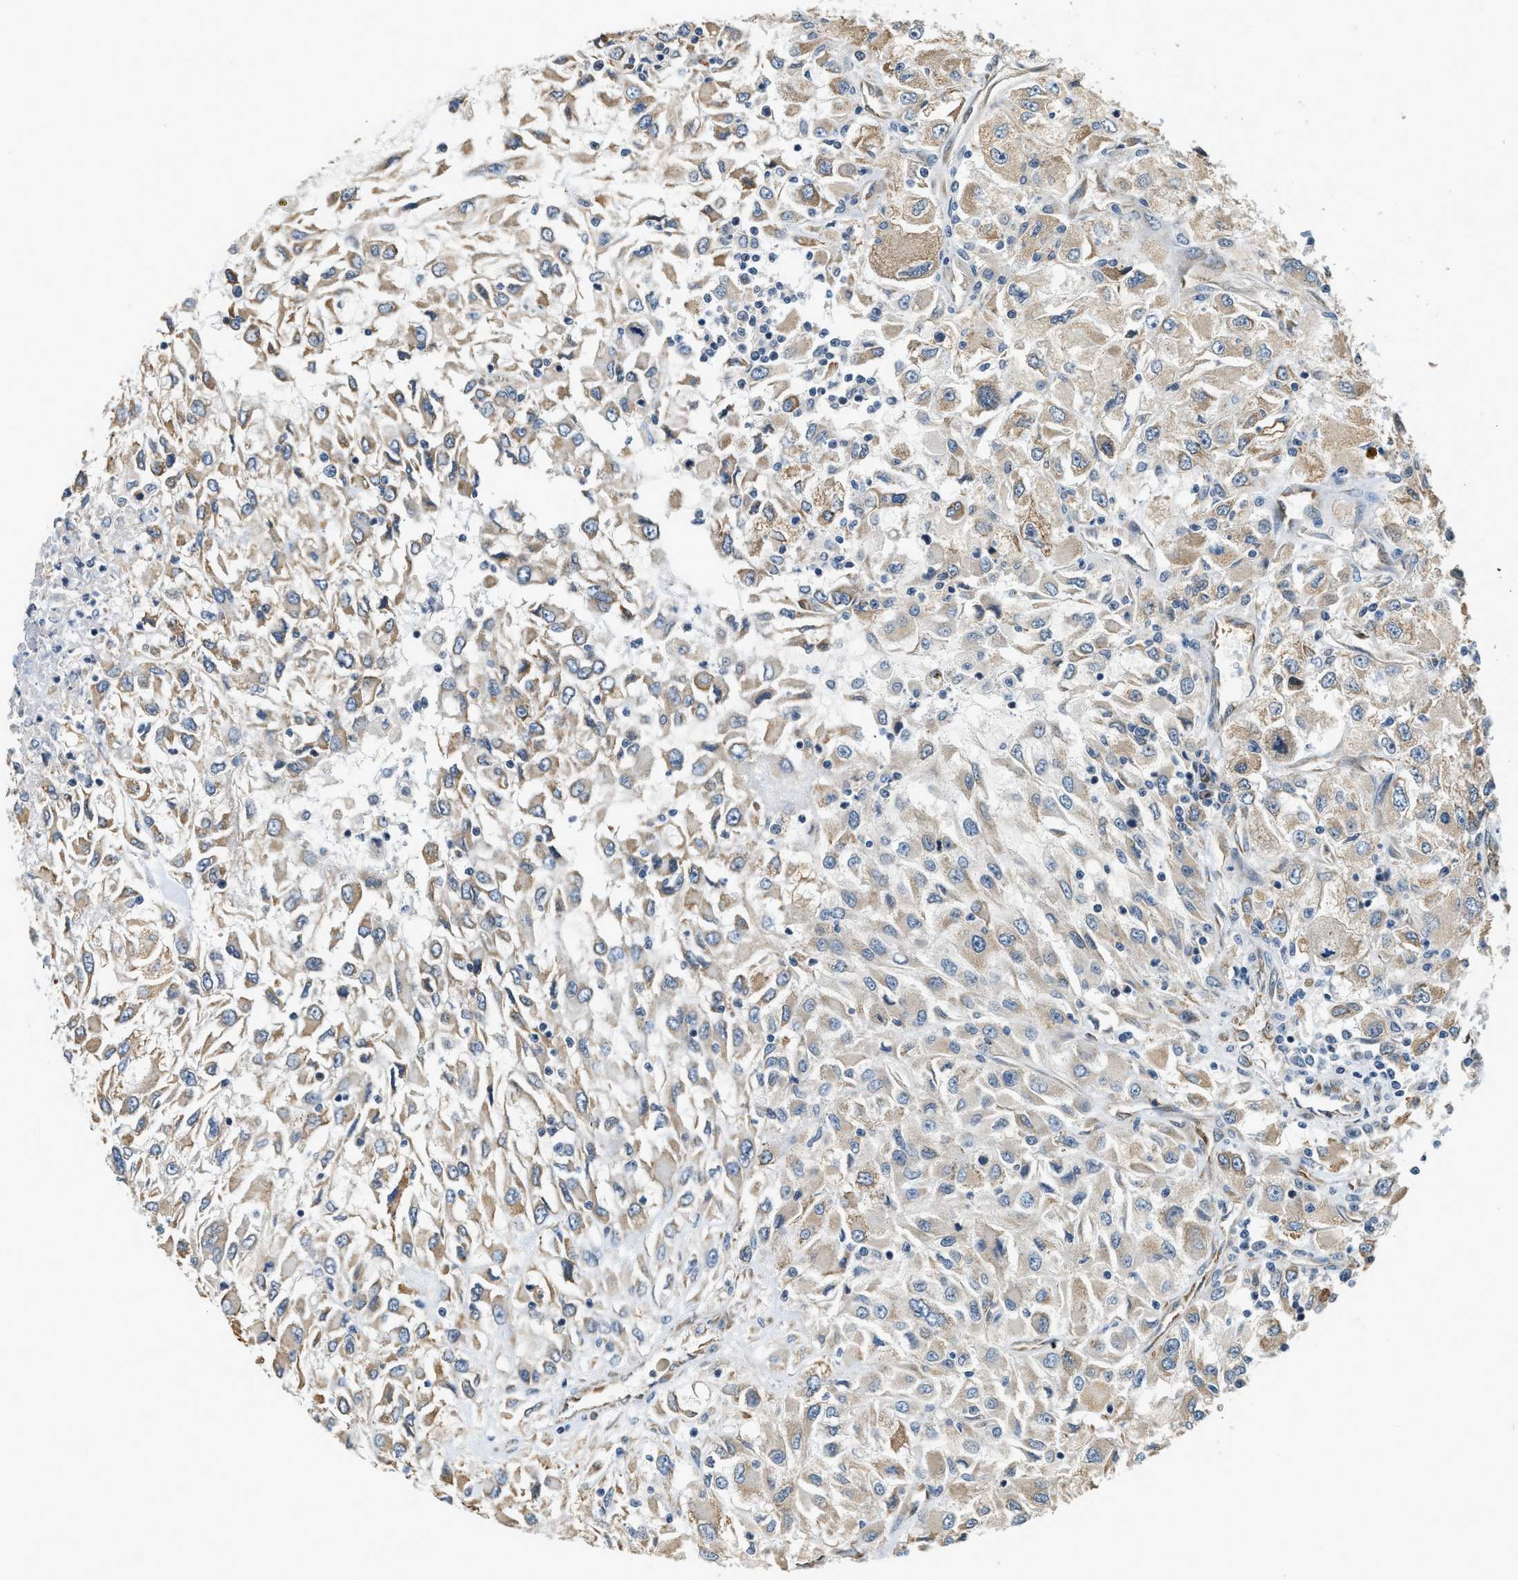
{"staining": {"intensity": "weak", "quantity": "25%-75%", "location": "cytoplasmic/membranous"}, "tissue": "renal cancer", "cell_type": "Tumor cells", "image_type": "cancer", "snomed": [{"axis": "morphology", "description": "Adenocarcinoma, NOS"}, {"axis": "topography", "description": "Kidney"}], "caption": "Renal cancer (adenocarcinoma) stained with a protein marker displays weak staining in tumor cells.", "gene": "ALOX12", "patient": {"sex": "female", "age": 52}}